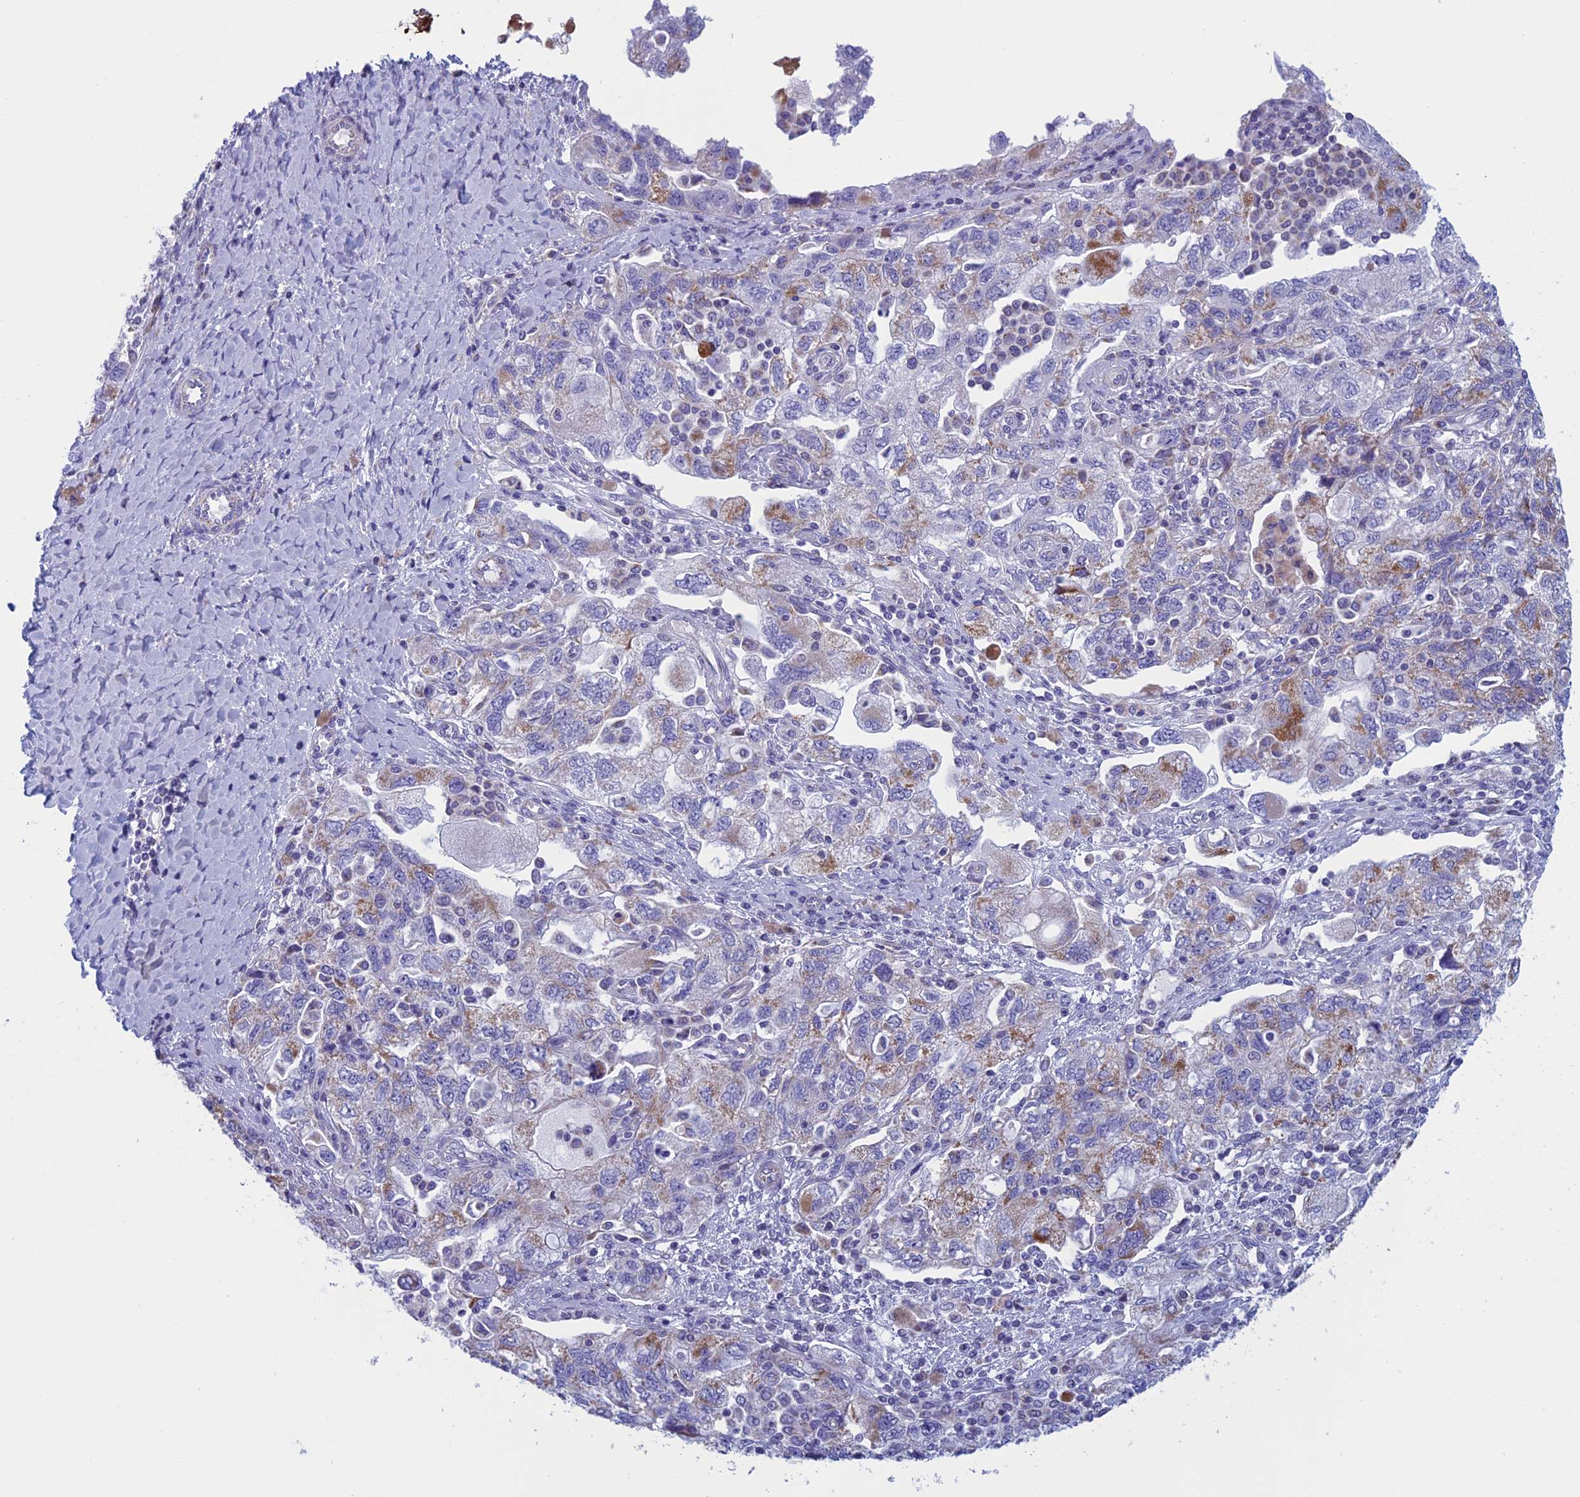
{"staining": {"intensity": "moderate", "quantity": "<25%", "location": "cytoplasmic/membranous"}, "tissue": "ovarian cancer", "cell_type": "Tumor cells", "image_type": "cancer", "snomed": [{"axis": "morphology", "description": "Carcinoma, NOS"}, {"axis": "morphology", "description": "Cystadenocarcinoma, serous, NOS"}, {"axis": "topography", "description": "Ovary"}], "caption": "Ovarian cancer stained with a brown dye reveals moderate cytoplasmic/membranous positive staining in approximately <25% of tumor cells.", "gene": "NDUFB9", "patient": {"sex": "female", "age": 69}}